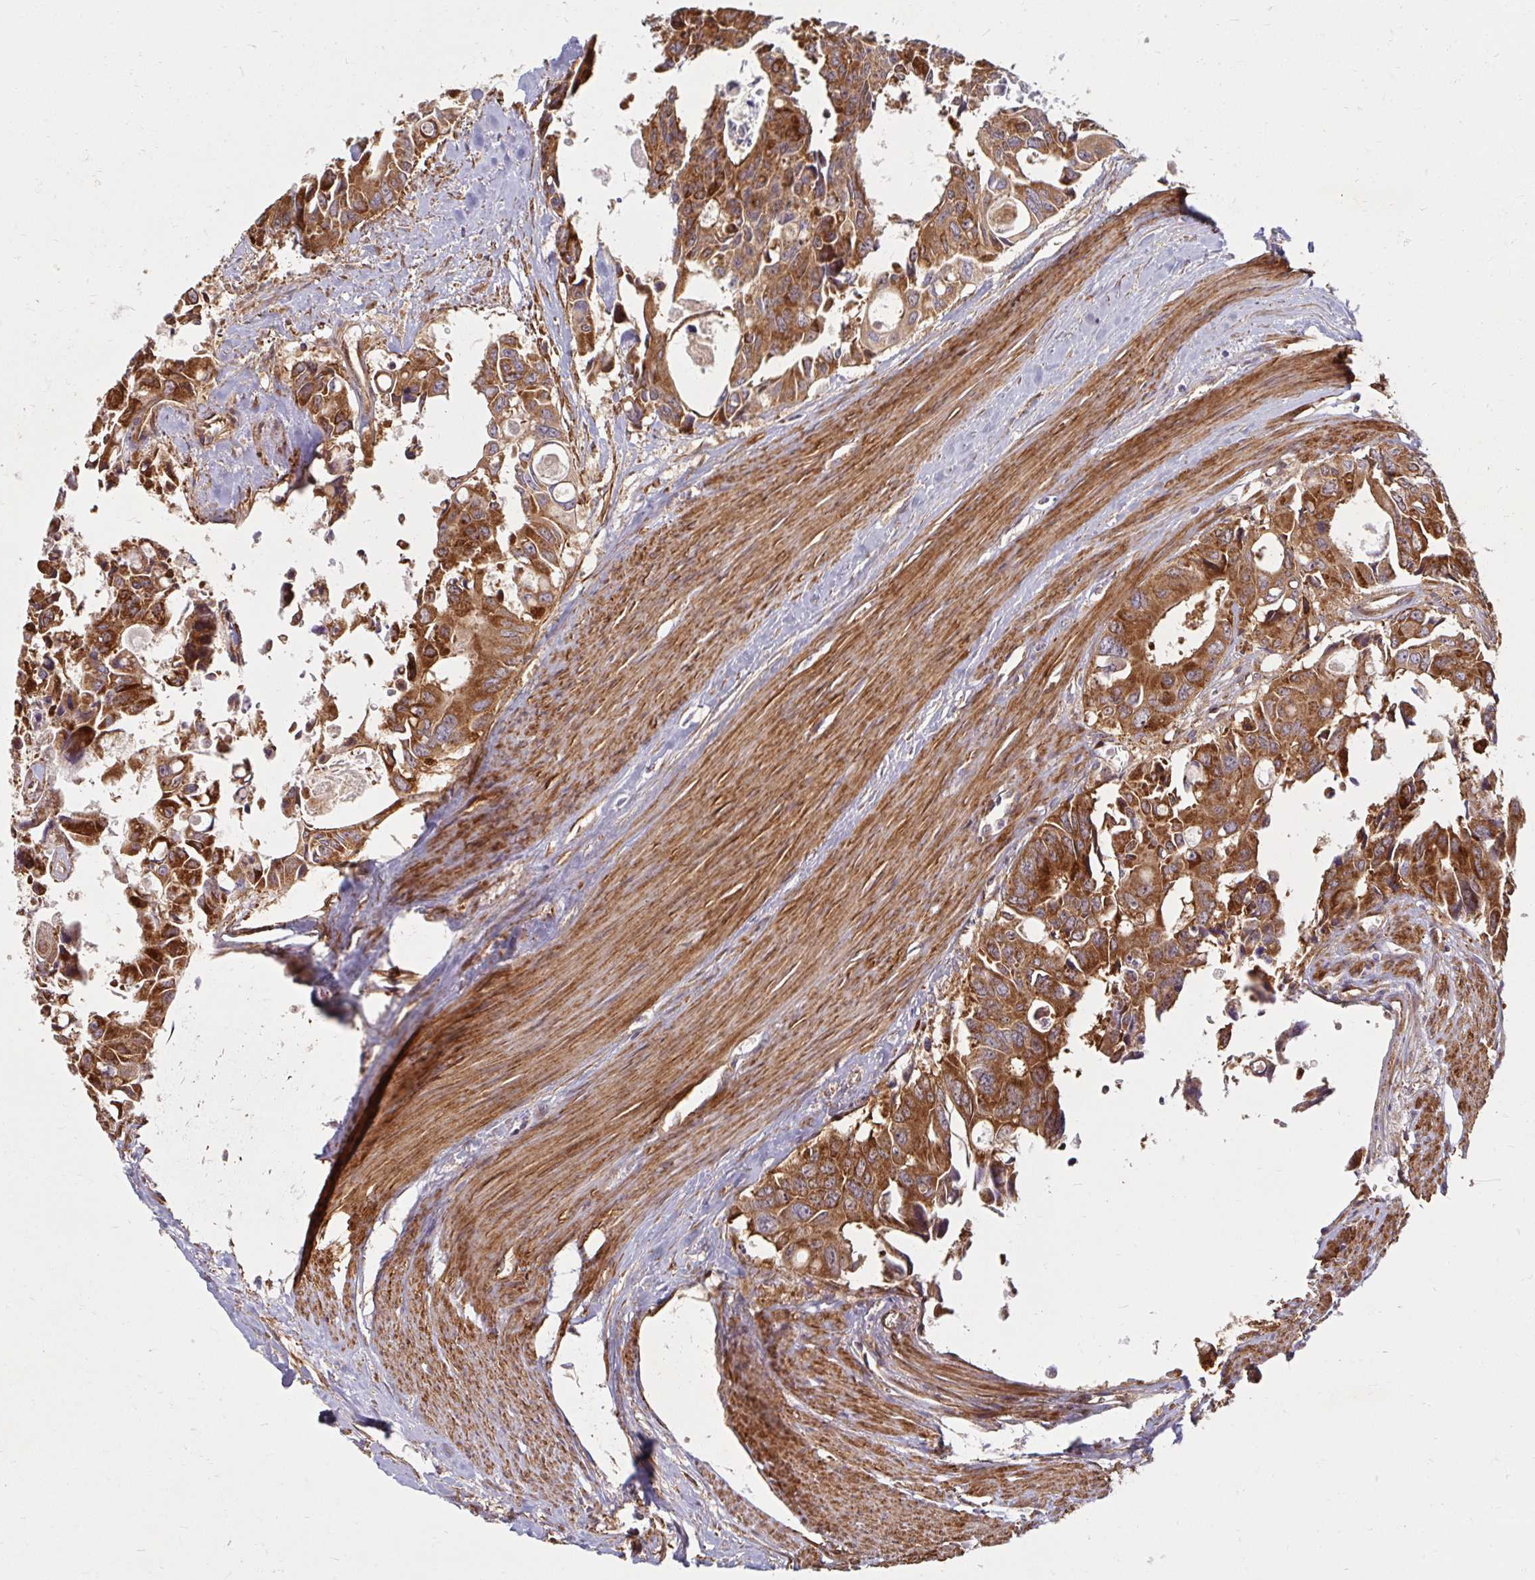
{"staining": {"intensity": "moderate", "quantity": ">75%", "location": "cytoplasmic/membranous"}, "tissue": "colorectal cancer", "cell_type": "Tumor cells", "image_type": "cancer", "snomed": [{"axis": "morphology", "description": "Adenocarcinoma, NOS"}, {"axis": "topography", "description": "Rectum"}], "caption": "Moderate cytoplasmic/membranous expression for a protein is present in approximately >75% of tumor cells of colorectal cancer using immunohistochemistry (IHC).", "gene": "BTF3", "patient": {"sex": "male", "age": 76}}